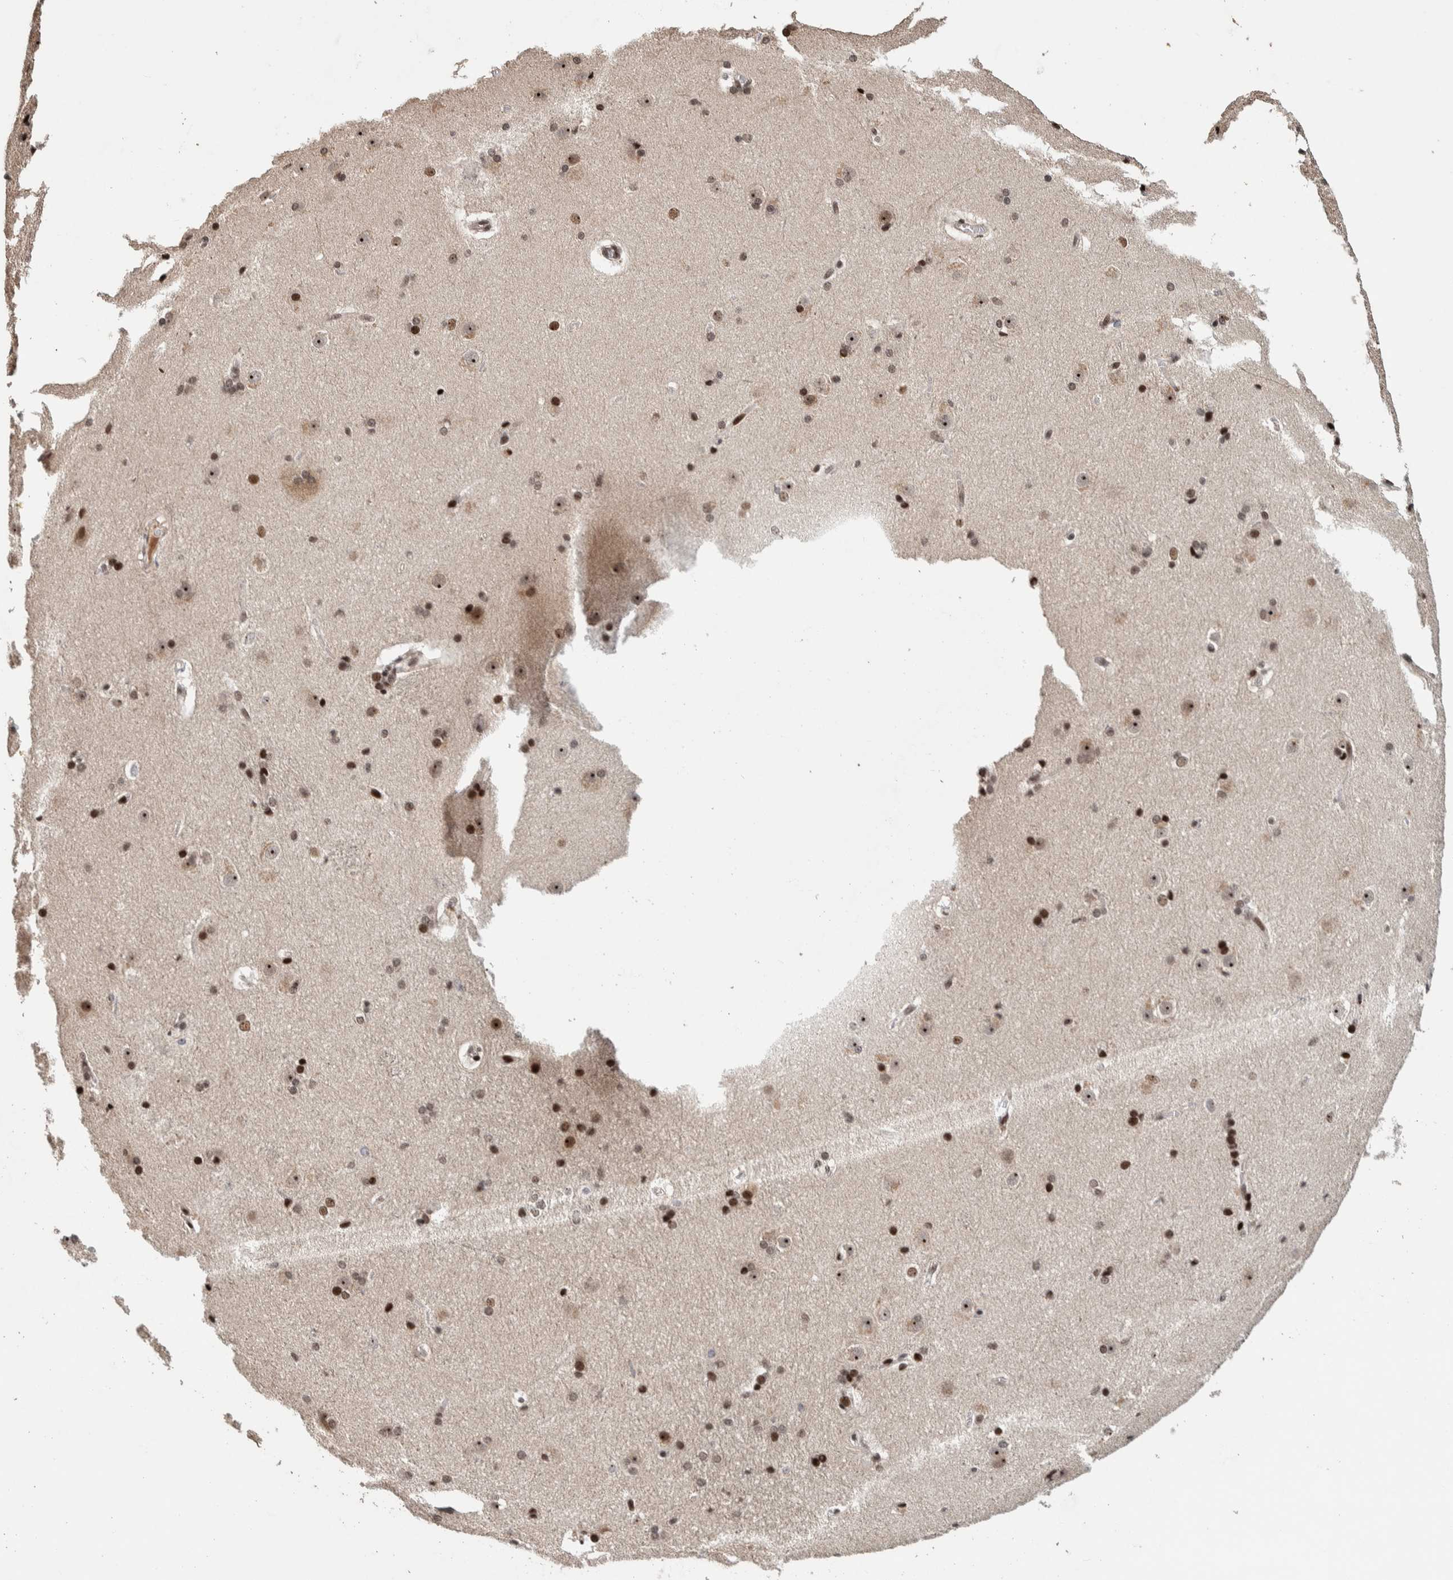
{"staining": {"intensity": "moderate", "quantity": ">75%", "location": "nuclear"}, "tissue": "caudate", "cell_type": "Glial cells", "image_type": "normal", "snomed": [{"axis": "morphology", "description": "Normal tissue, NOS"}, {"axis": "topography", "description": "Lateral ventricle wall"}], "caption": "Human caudate stained with a brown dye shows moderate nuclear positive expression in approximately >75% of glial cells.", "gene": "CHD4", "patient": {"sex": "female", "age": 19}}